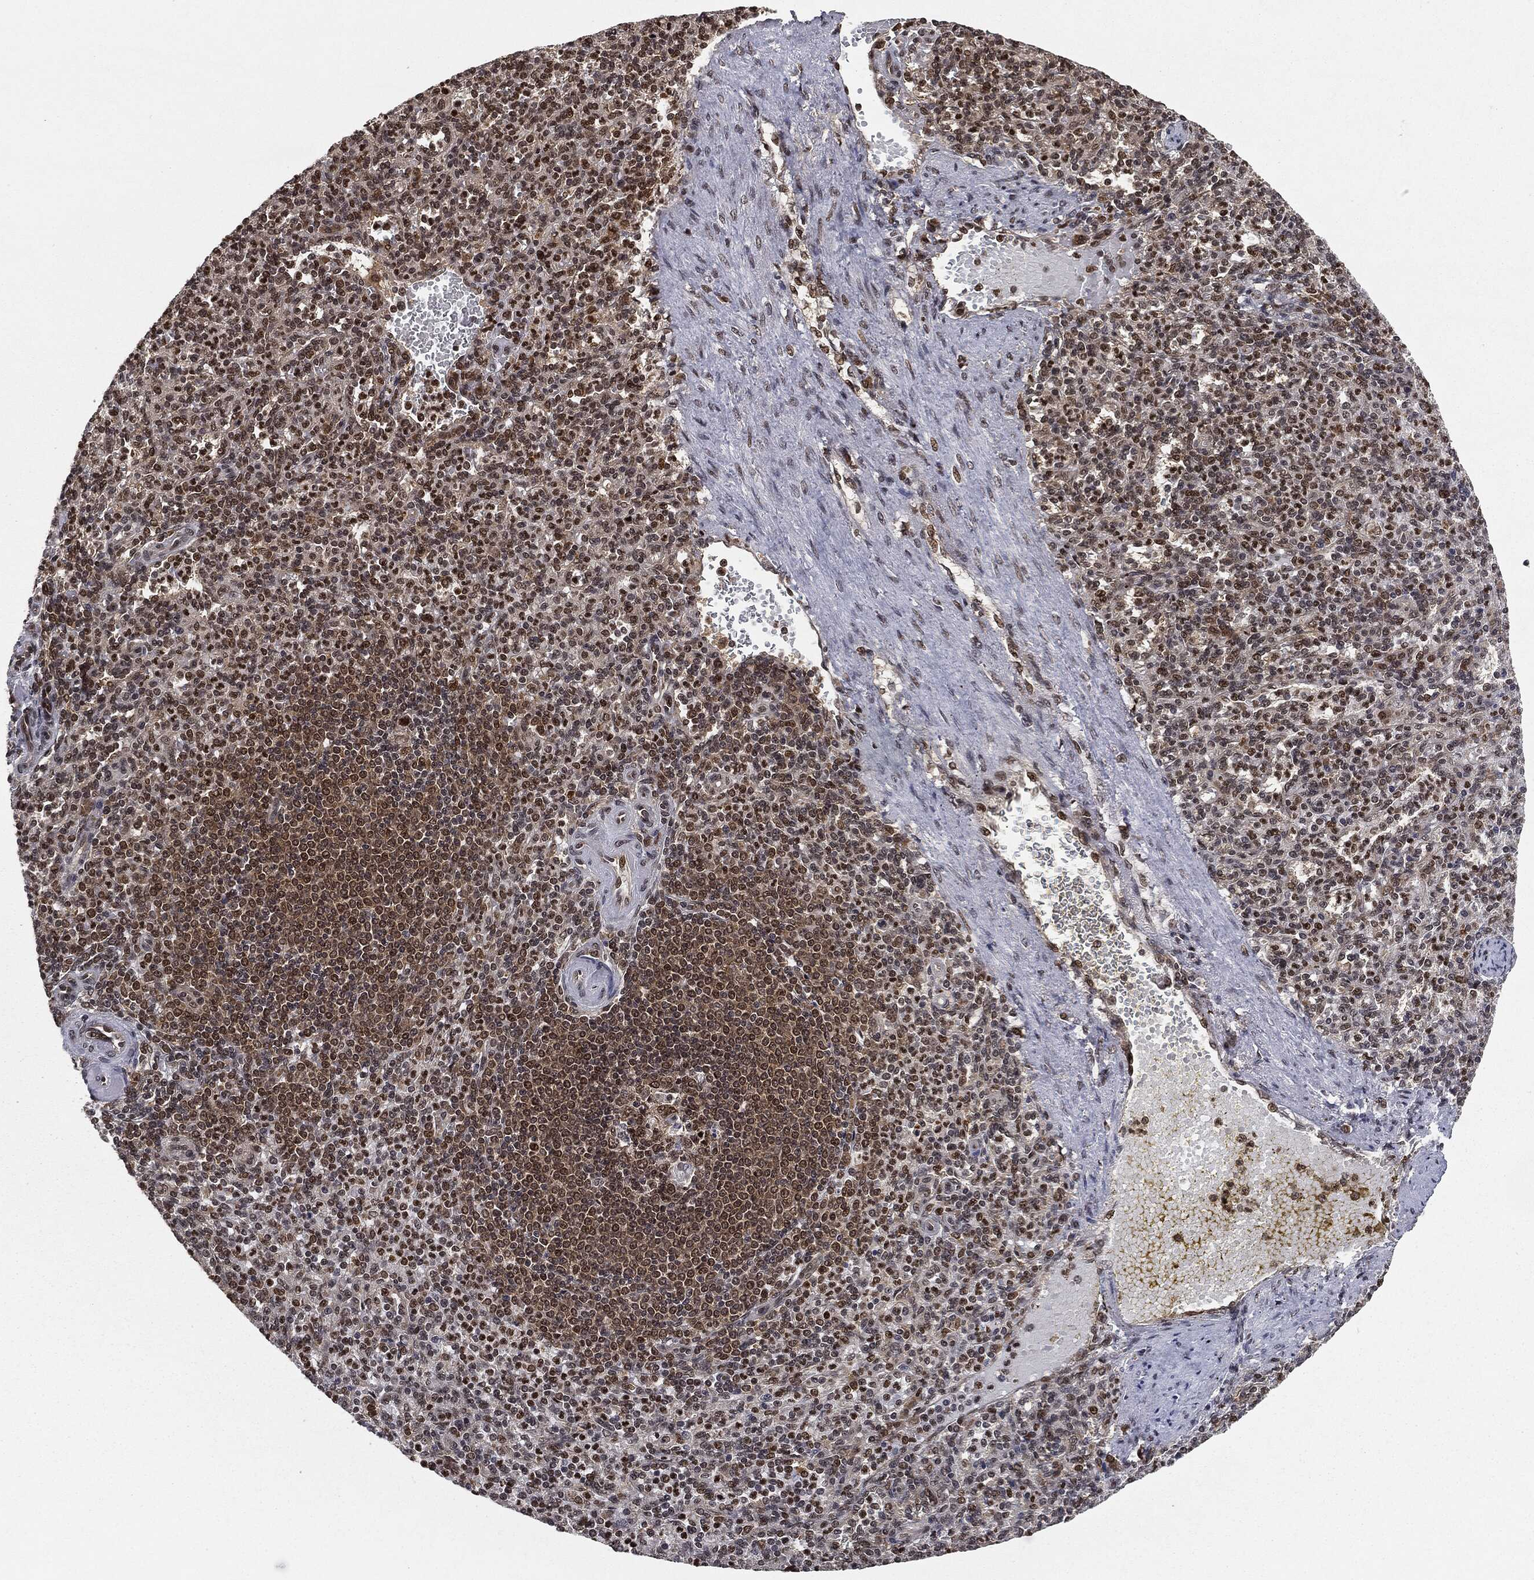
{"staining": {"intensity": "moderate", "quantity": "25%-75%", "location": "nuclear"}, "tissue": "spleen", "cell_type": "Cells in red pulp", "image_type": "normal", "snomed": [{"axis": "morphology", "description": "Normal tissue, NOS"}, {"axis": "topography", "description": "Spleen"}], "caption": "Immunohistochemistry of normal human spleen shows medium levels of moderate nuclear positivity in about 25%-75% of cells in red pulp.", "gene": "TBC1D22A", "patient": {"sex": "female", "age": 74}}